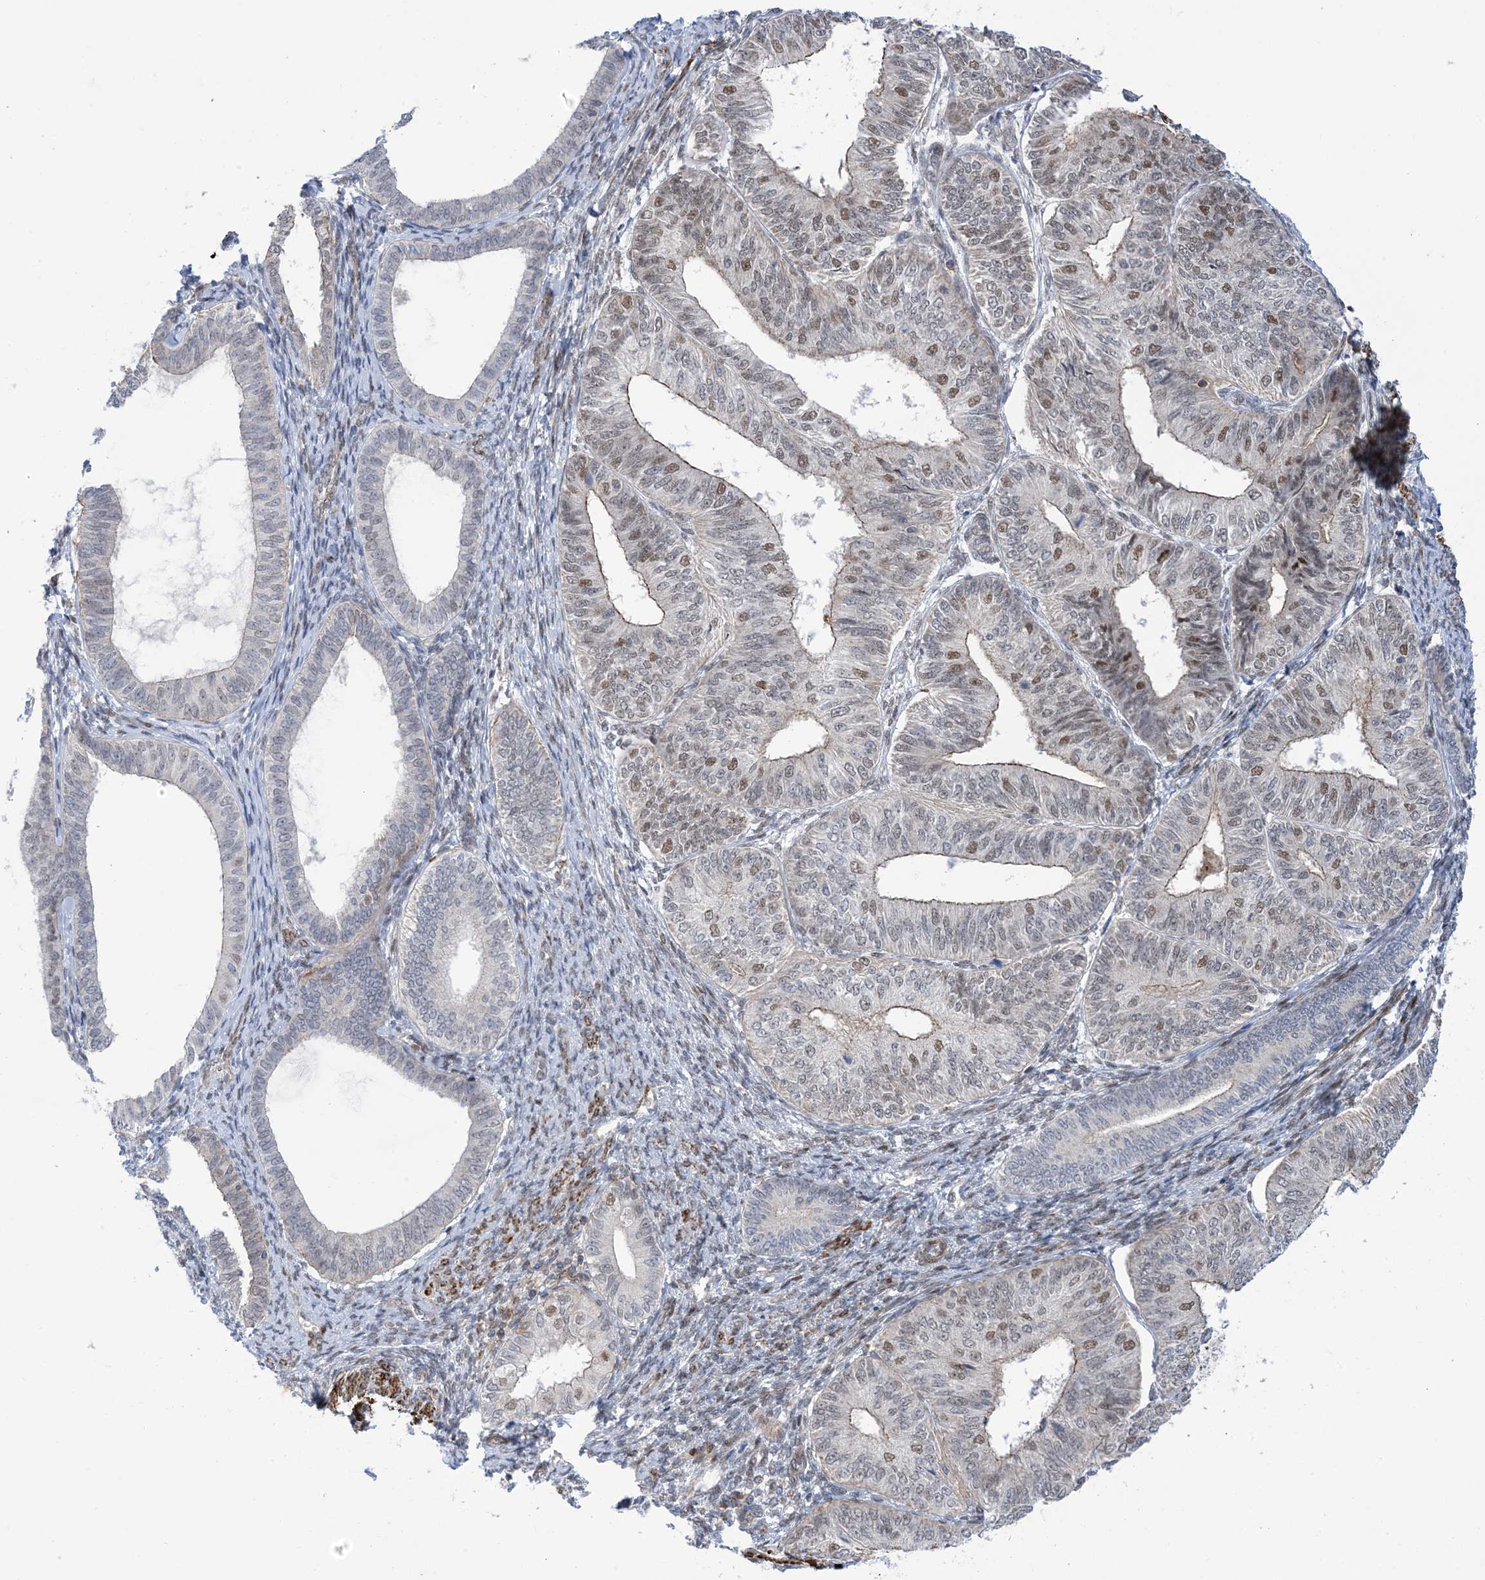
{"staining": {"intensity": "moderate", "quantity": "<25%", "location": "cytoplasmic/membranous,nuclear"}, "tissue": "endometrial cancer", "cell_type": "Tumor cells", "image_type": "cancer", "snomed": [{"axis": "morphology", "description": "Adenocarcinoma, NOS"}, {"axis": "topography", "description": "Endometrium"}], "caption": "Endometrial cancer (adenocarcinoma) was stained to show a protein in brown. There is low levels of moderate cytoplasmic/membranous and nuclear staining in approximately <25% of tumor cells.", "gene": "ZNF8", "patient": {"sex": "female", "age": 58}}